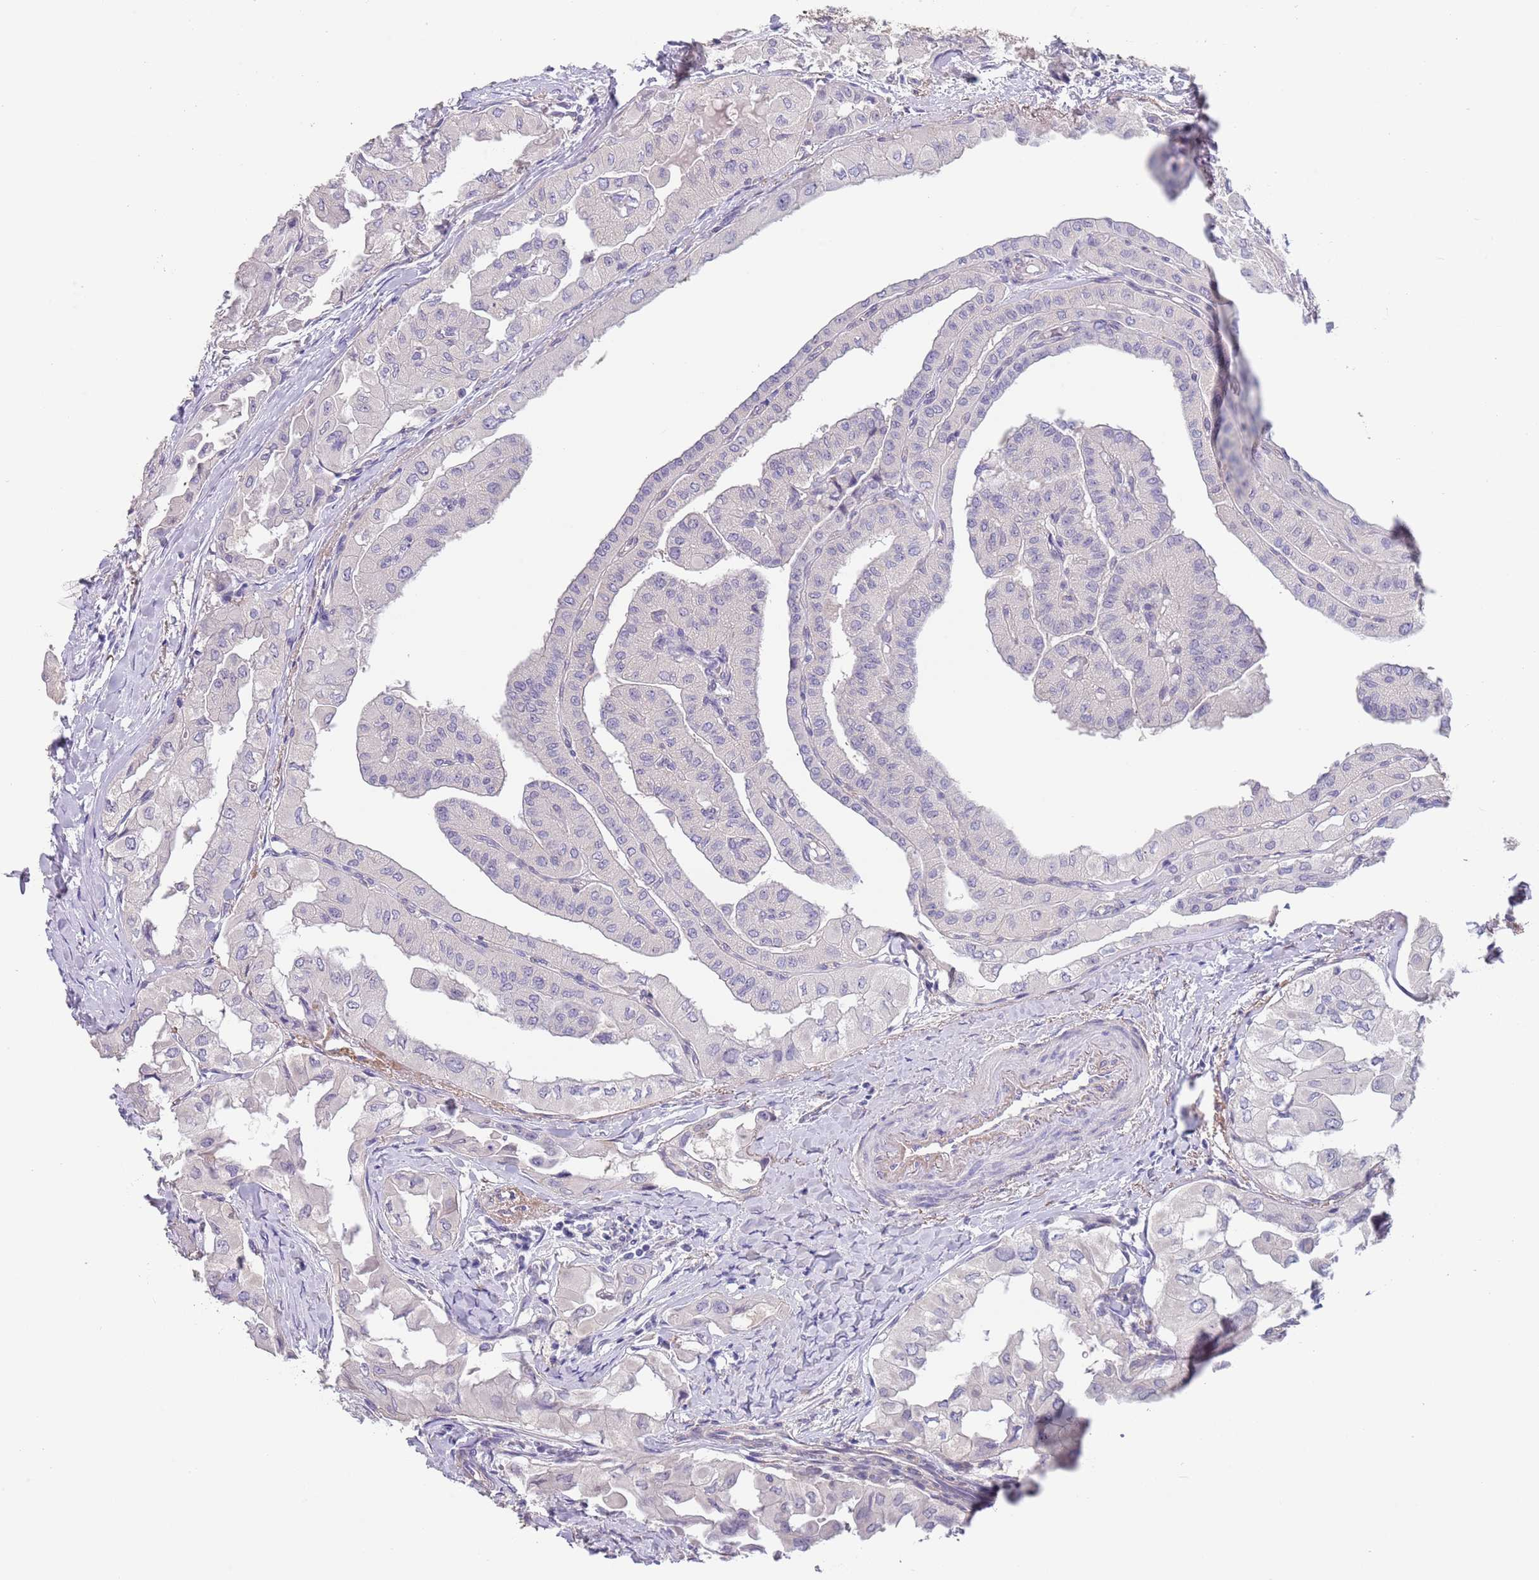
{"staining": {"intensity": "negative", "quantity": "none", "location": "none"}, "tissue": "thyroid cancer", "cell_type": "Tumor cells", "image_type": "cancer", "snomed": [{"axis": "morphology", "description": "Papillary adenocarcinoma, NOS"}, {"axis": "topography", "description": "Thyroid gland"}], "caption": "IHC micrograph of thyroid papillary adenocarcinoma stained for a protein (brown), which shows no positivity in tumor cells.", "gene": "RNF169", "patient": {"sex": "female", "age": 59}}